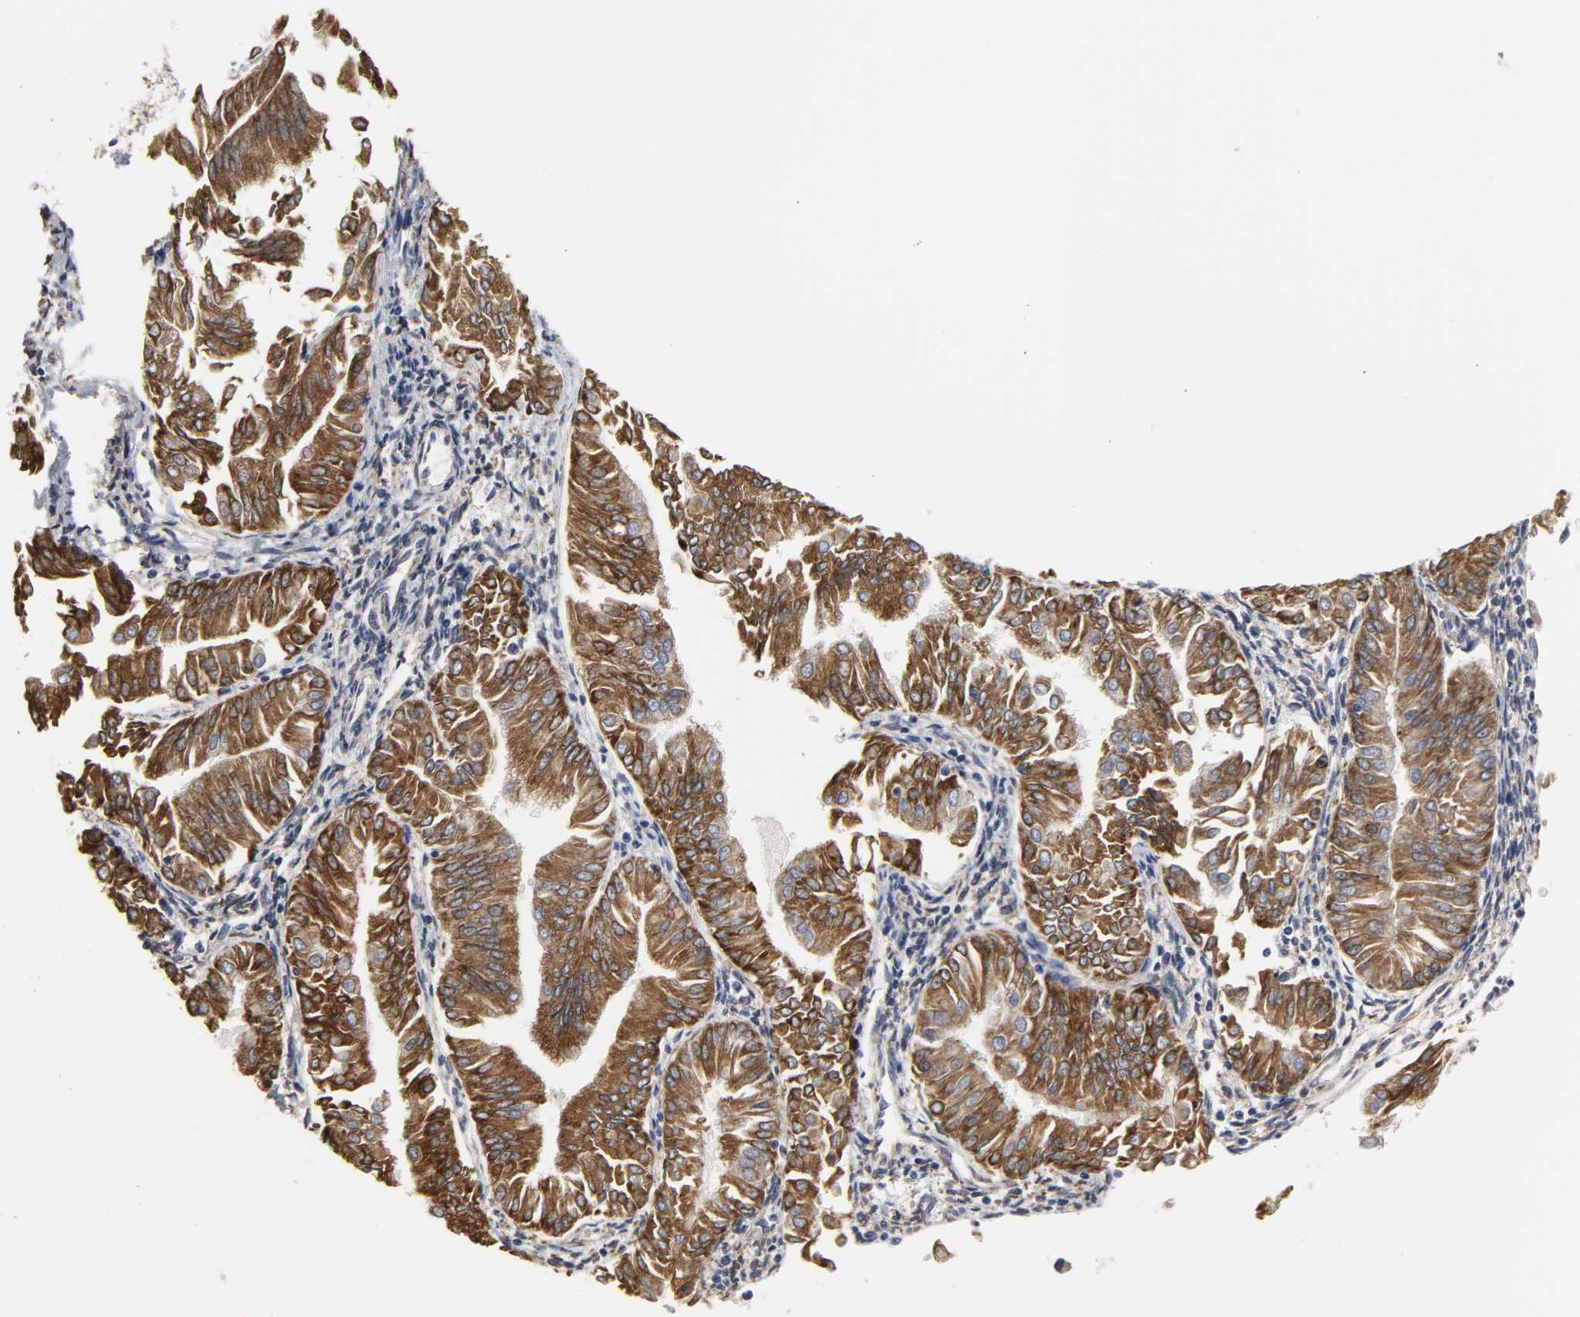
{"staining": {"intensity": "strong", "quantity": ">75%", "location": "cytoplasmic/membranous"}, "tissue": "endometrial cancer", "cell_type": "Tumor cells", "image_type": "cancer", "snomed": [{"axis": "morphology", "description": "Adenocarcinoma, NOS"}, {"axis": "topography", "description": "Endometrium"}], "caption": "Immunohistochemistry photomicrograph of human endometrial cancer stained for a protein (brown), which demonstrates high levels of strong cytoplasmic/membranous expression in about >75% of tumor cells.", "gene": "HCK", "patient": {"sex": "female", "age": 53}}